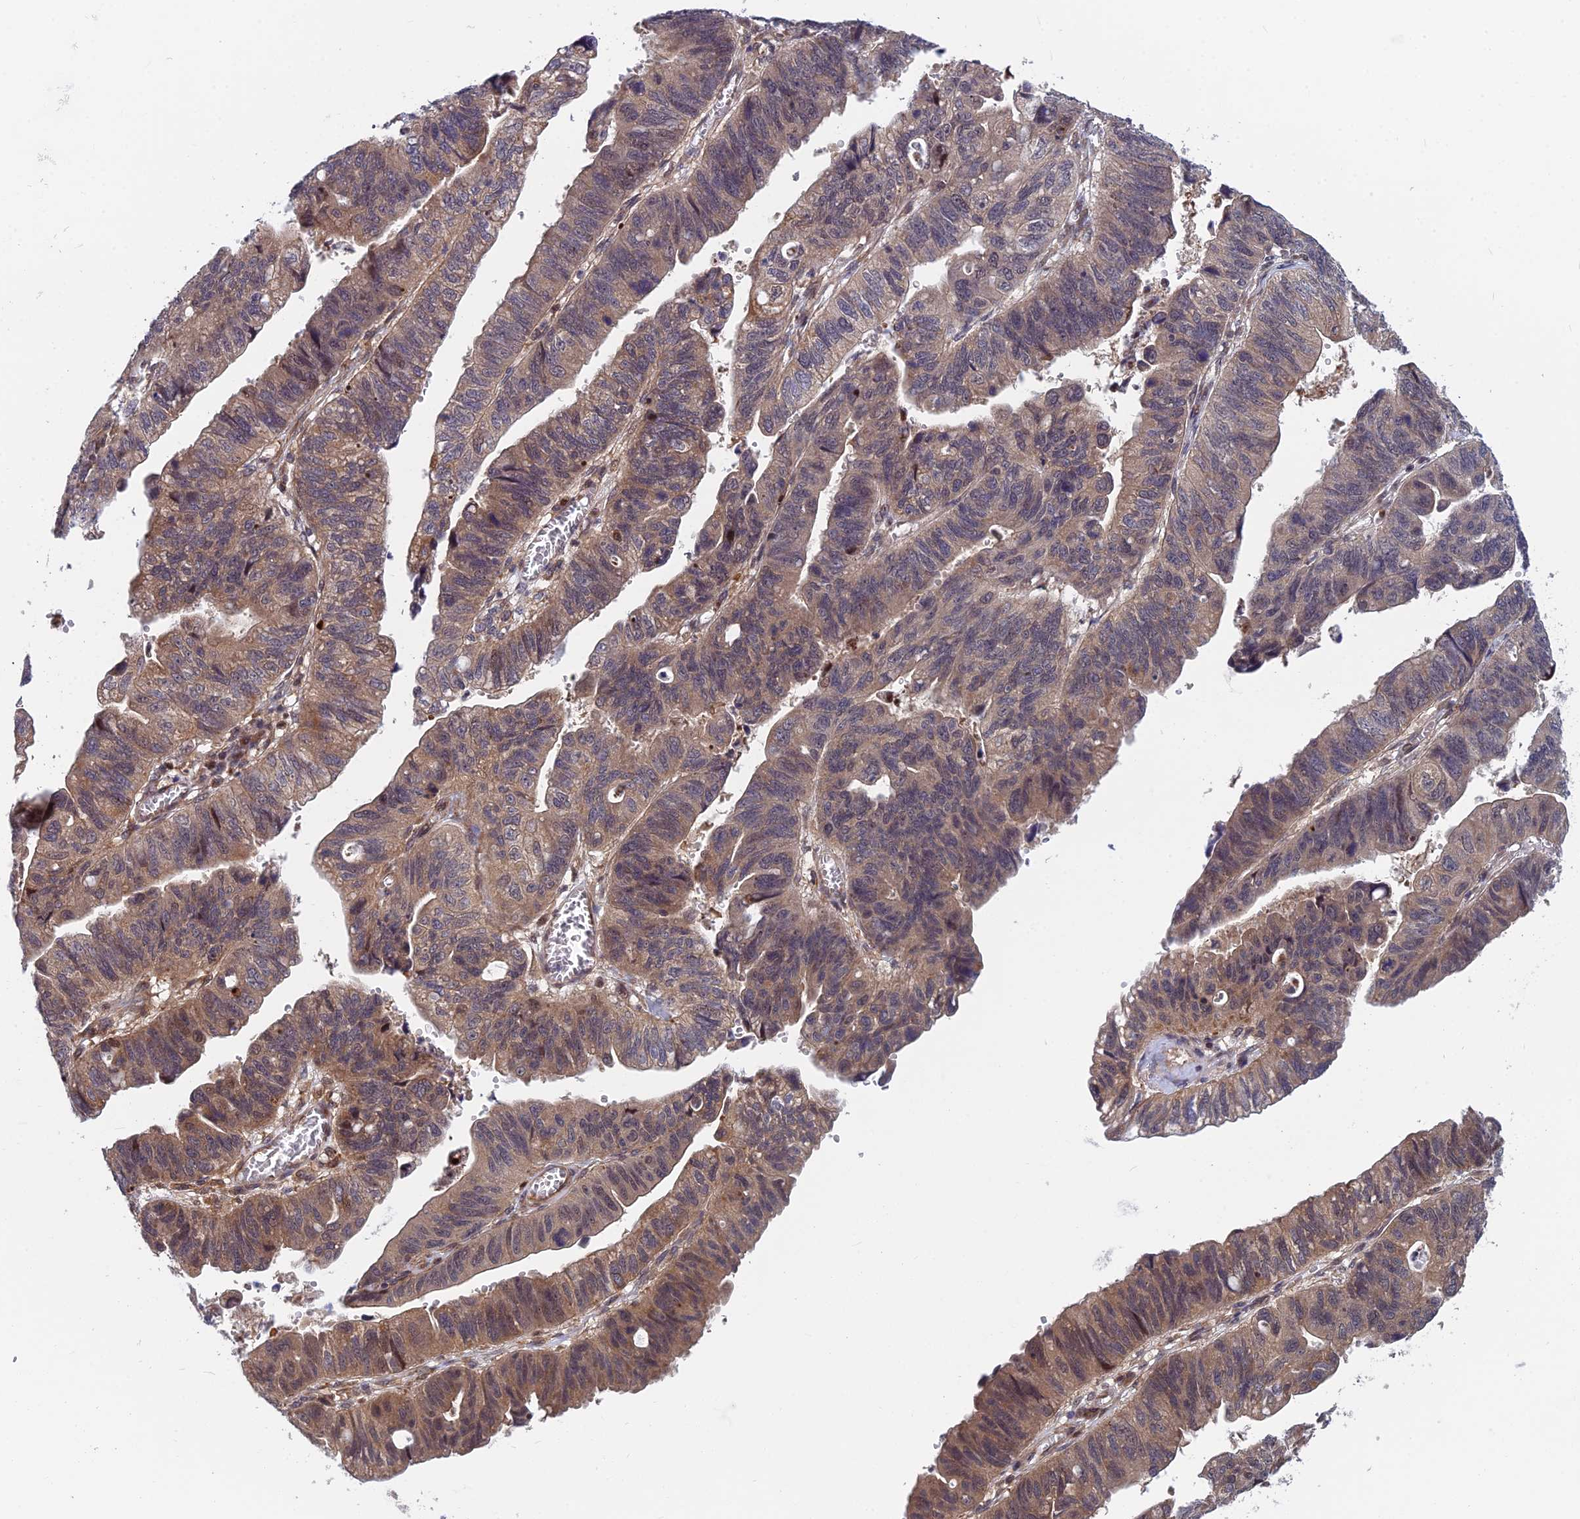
{"staining": {"intensity": "moderate", "quantity": "25%-75%", "location": "cytoplasmic/membranous"}, "tissue": "stomach cancer", "cell_type": "Tumor cells", "image_type": "cancer", "snomed": [{"axis": "morphology", "description": "Adenocarcinoma, NOS"}, {"axis": "topography", "description": "Stomach"}], "caption": "High-magnification brightfield microscopy of stomach adenocarcinoma stained with DAB (3,3'-diaminobenzidine) (brown) and counterstained with hematoxylin (blue). tumor cells exhibit moderate cytoplasmic/membranous staining is seen in about25%-75% of cells.", "gene": "COMMD2", "patient": {"sex": "male", "age": 59}}